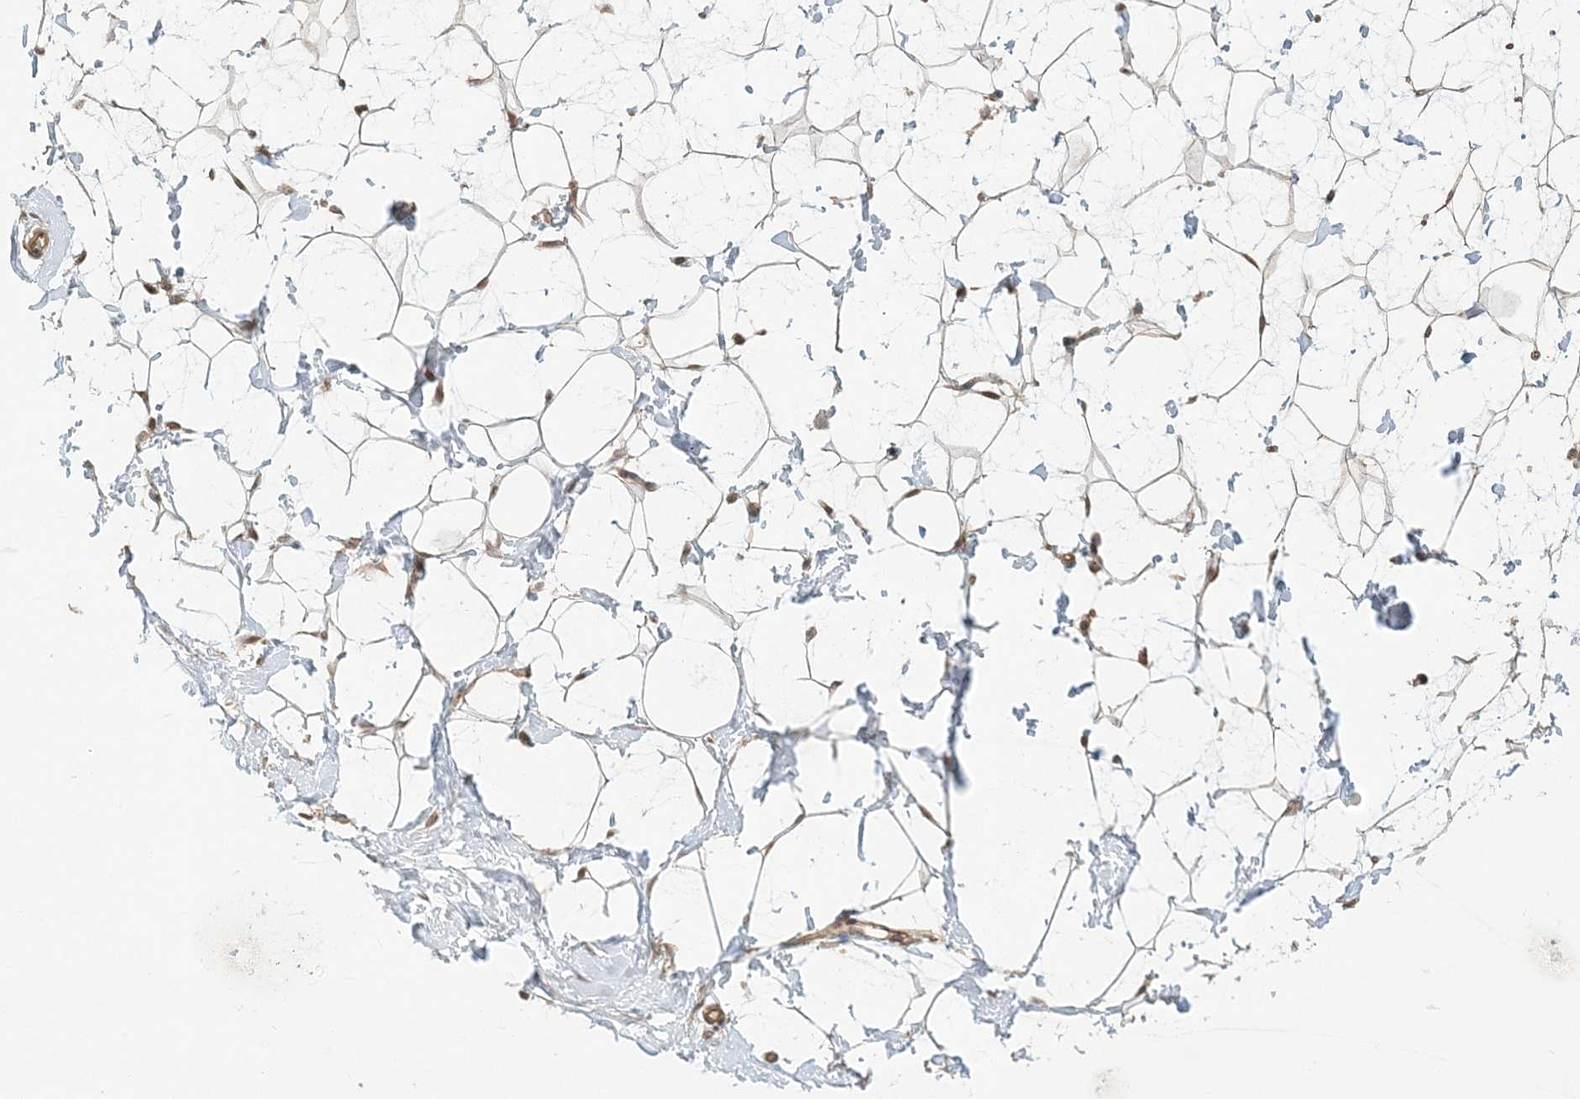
{"staining": {"intensity": "negative", "quantity": "none", "location": "none"}, "tissue": "breast", "cell_type": "Adipocytes", "image_type": "normal", "snomed": [{"axis": "morphology", "description": "Normal tissue, NOS"}, {"axis": "morphology", "description": "Adenoma, NOS"}, {"axis": "topography", "description": "Breast"}], "caption": "DAB (3,3'-diaminobenzidine) immunohistochemical staining of normal breast displays no significant positivity in adipocytes. (DAB immunohistochemistry, high magnification).", "gene": "KIAA0232", "patient": {"sex": "female", "age": 23}}